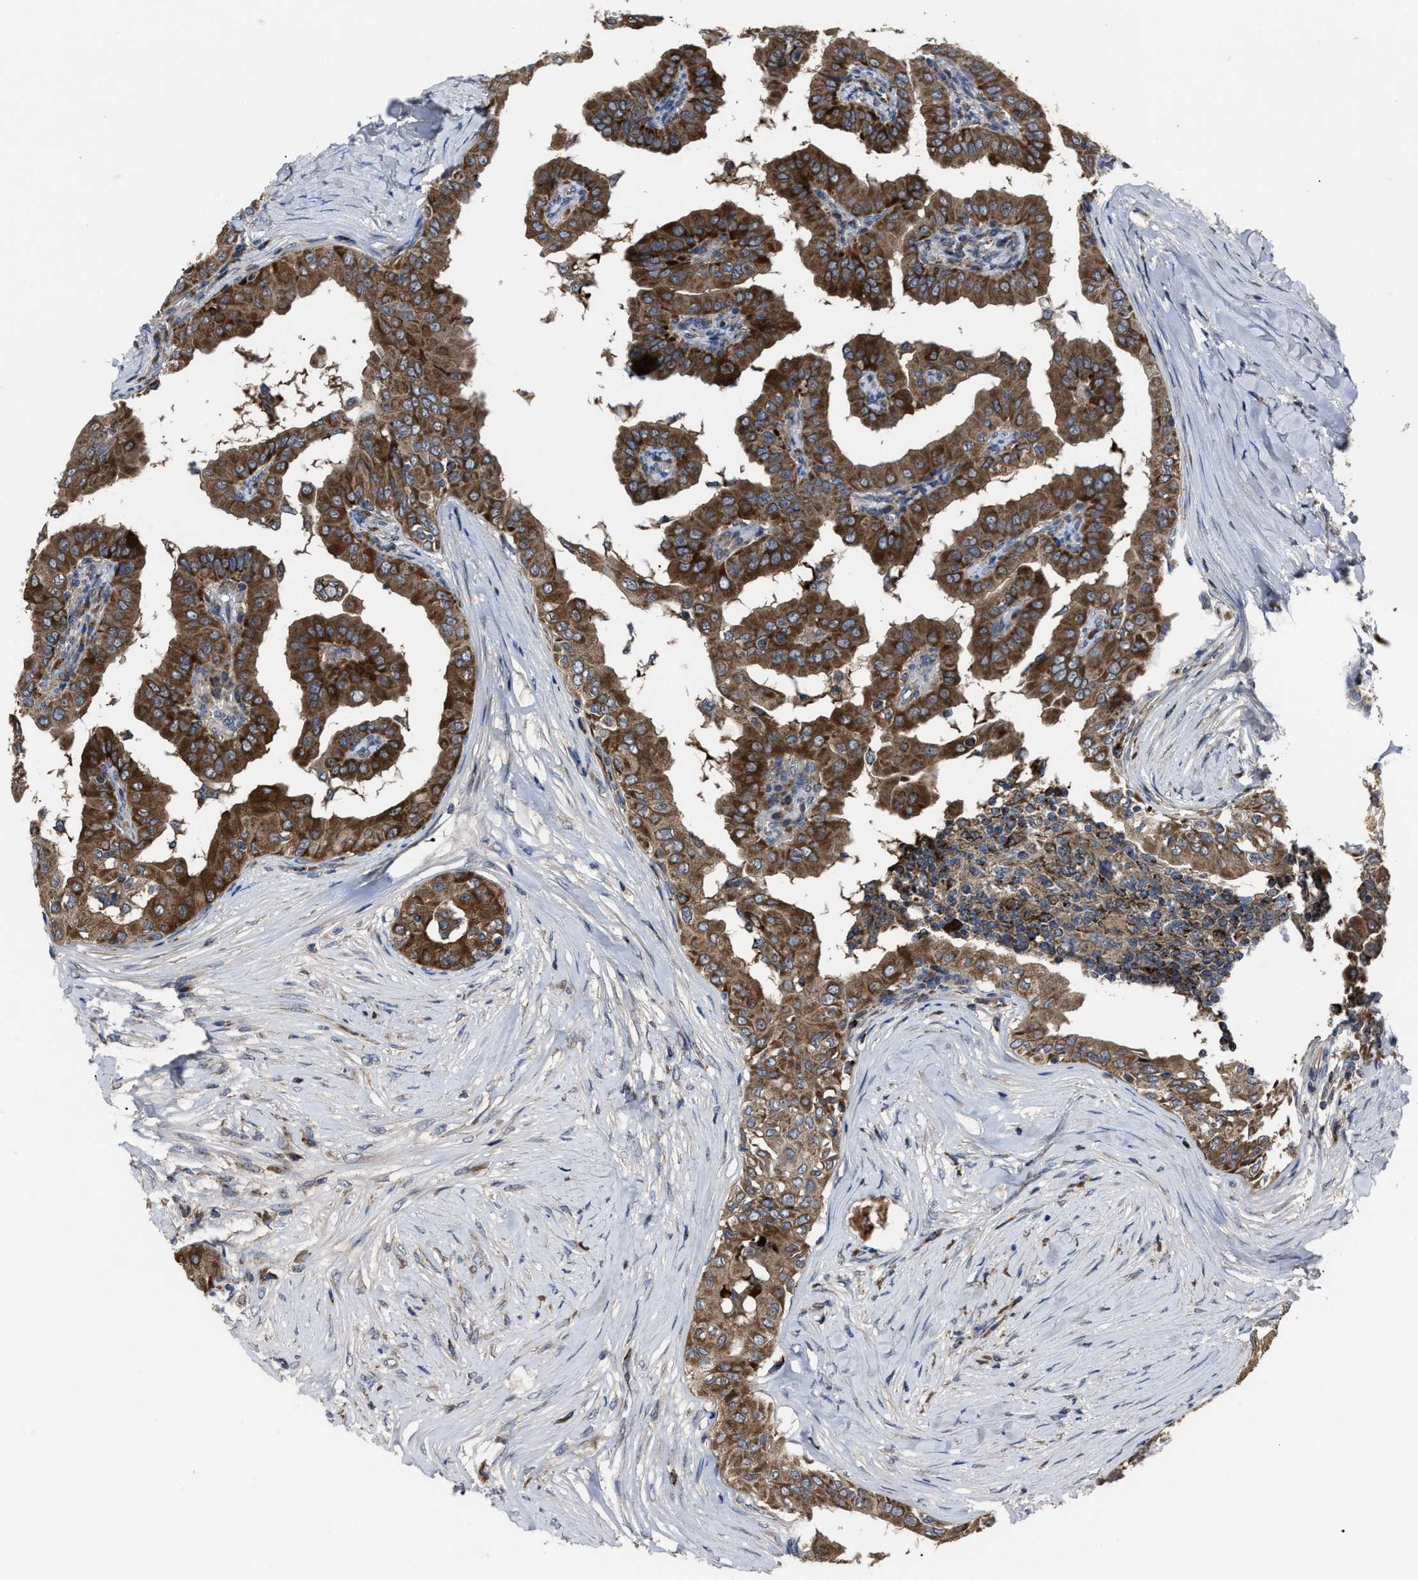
{"staining": {"intensity": "strong", "quantity": ">75%", "location": "cytoplasmic/membranous"}, "tissue": "thyroid cancer", "cell_type": "Tumor cells", "image_type": "cancer", "snomed": [{"axis": "morphology", "description": "Papillary adenocarcinoma, NOS"}, {"axis": "topography", "description": "Thyroid gland"}], "caption": "Thyroid cancer was stained to show a protein in brown. There is high levels of strong cytoplasmic/membranous staining in approximately >75% of tumor cells.", "gene": "PASK", "patient": {"sex": "male", "age": 33}}